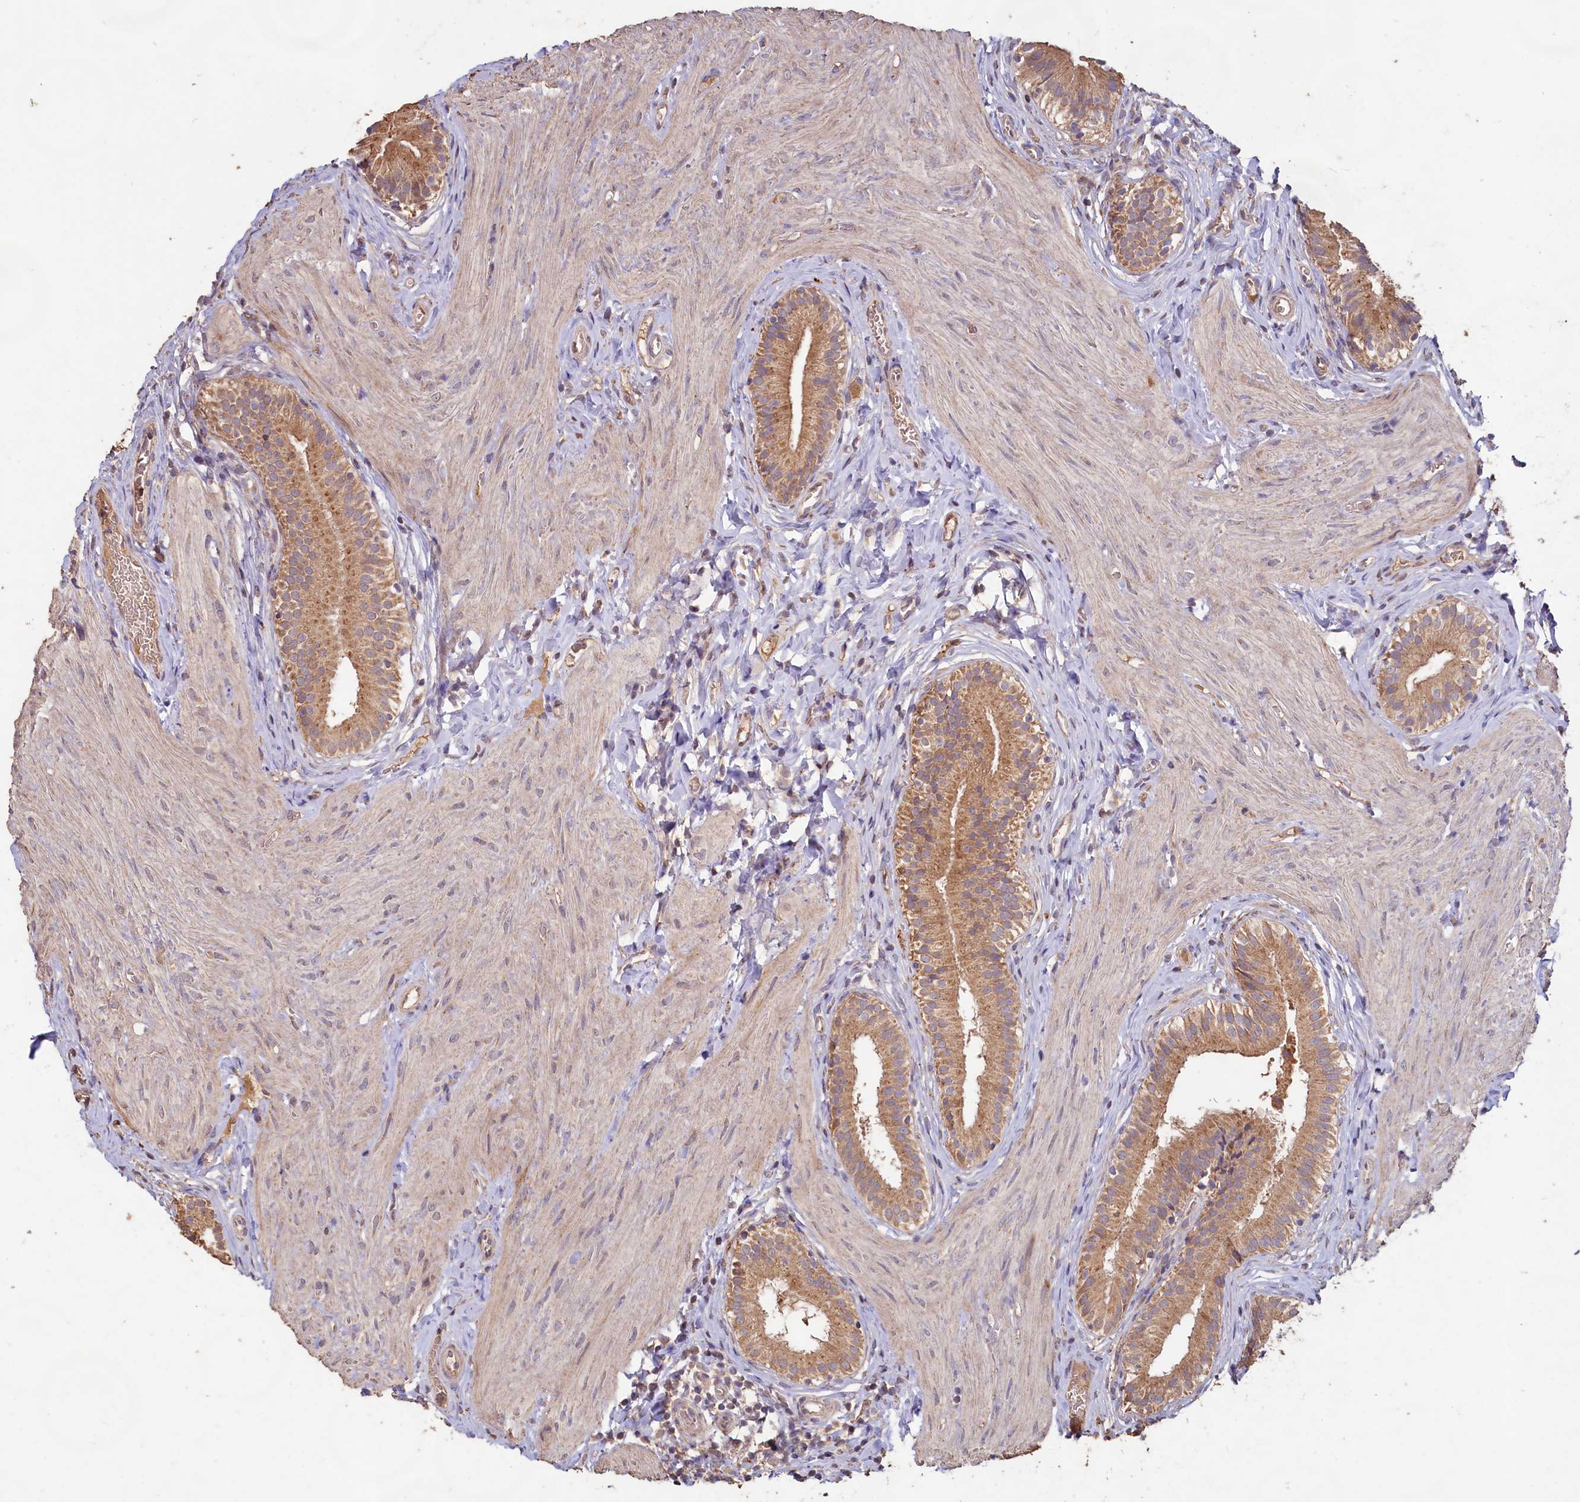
{"staining": {"intensity": "moderate", "quantity": ">75%", "location": "cytoplasmic/membranous"}, "tissue": "gallbladder", "cell_type": "Glandular cells", "image_type": "normal", "snomed": [{"axis": "morphology", "description": "Normal tissue, NOS"}, {"axis": "topography", "description": "Gallbladder"}], "caption": "IHC of normal gallbladder exhibits medium levels of moderate cytoplasmic/membranous expression in approximately >75% of glandular cells.", "gene": "FUNDC1", "patient": {"sex": "female", "age": 47}}